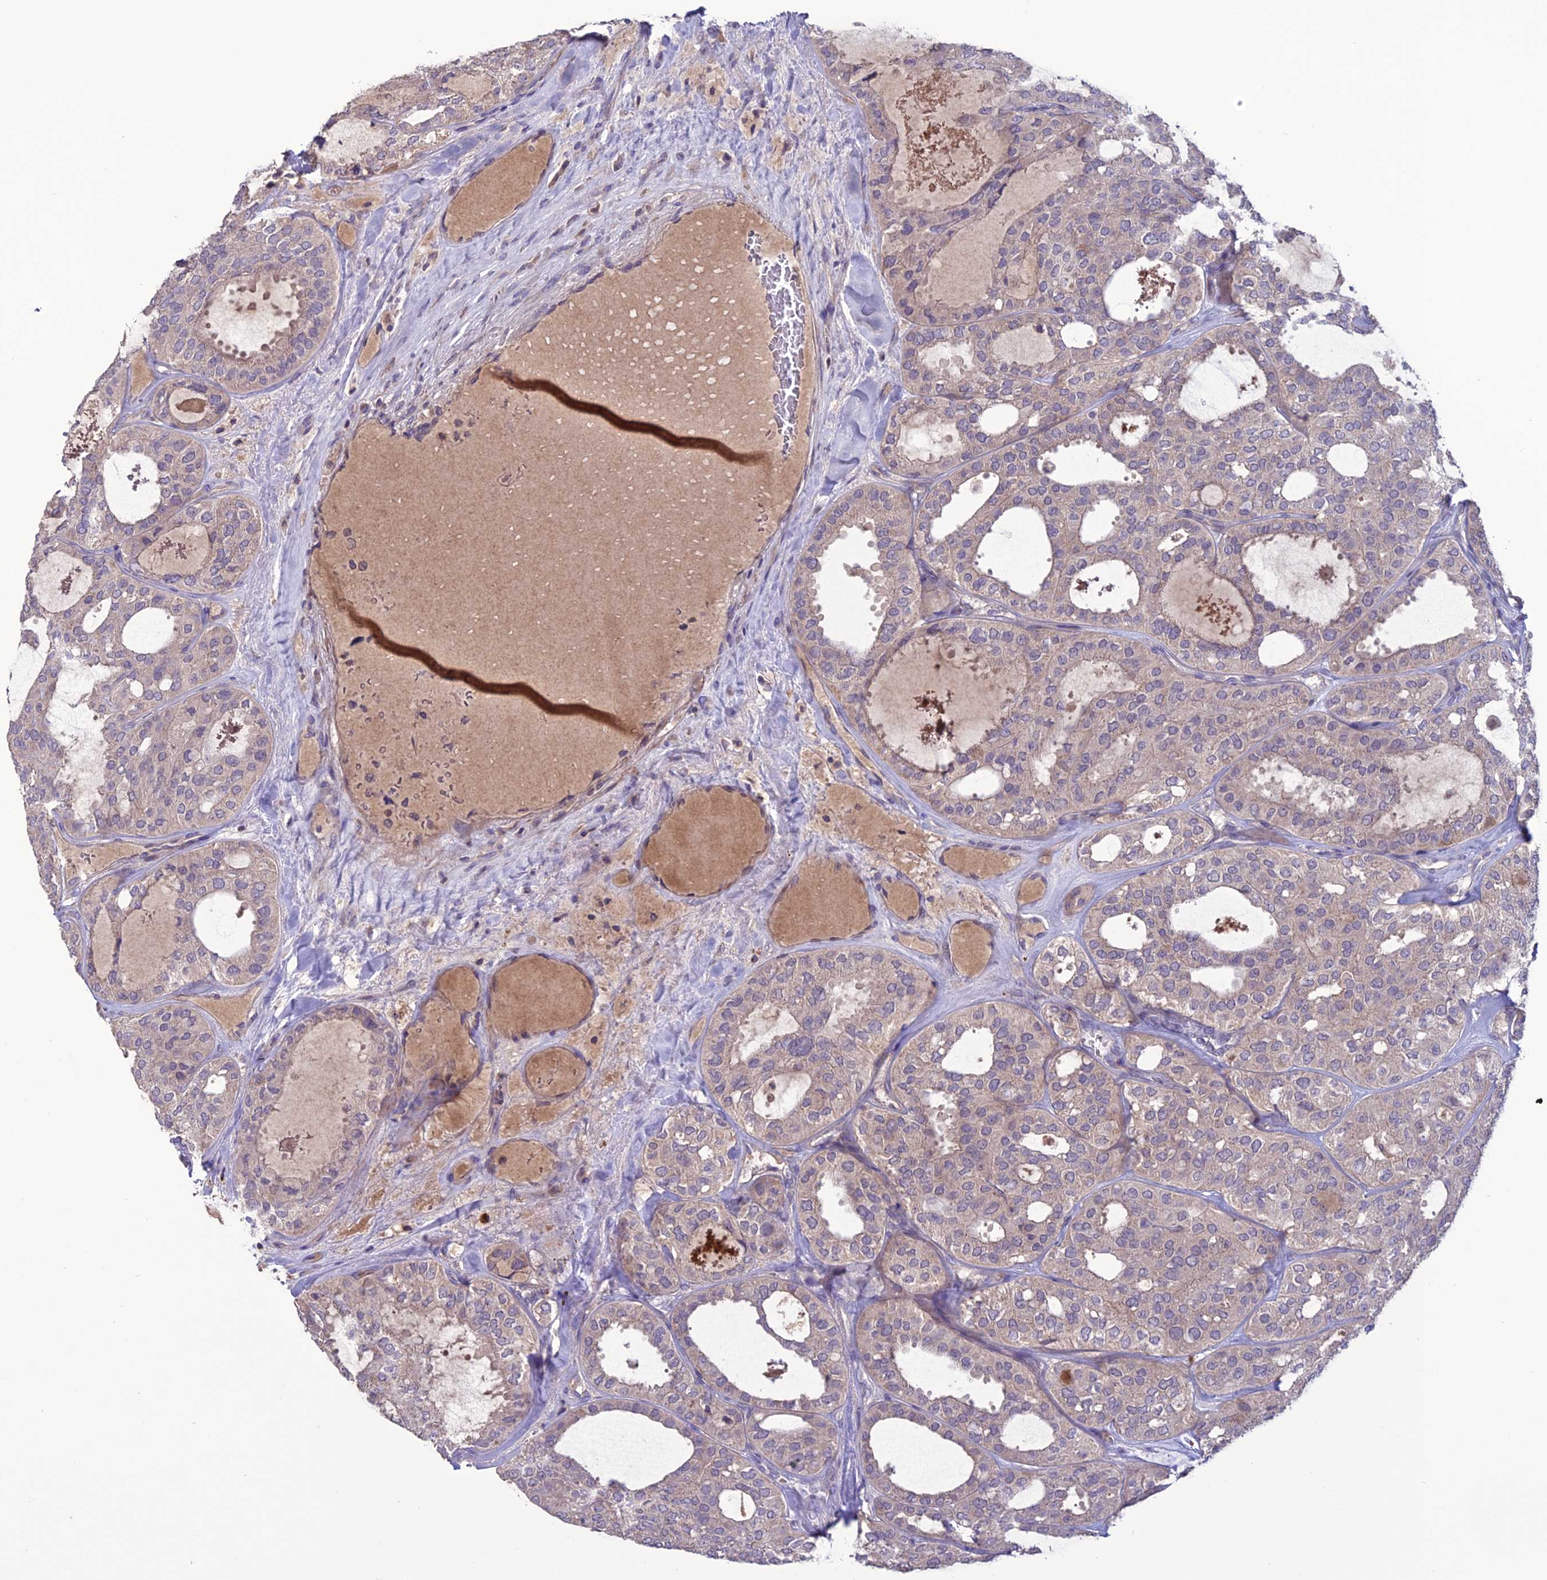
{"staining": {"intensity": "weak", "quantity": "25%-75%", "location": "cytoplasmic/membranous"}, "tissue": "thyroid cancer", "cell_type": "Tumor cells", "image_type": "cancer", "snomed": [{"axis": "morphology", "description": "Follicular adenoma carcinoma, NOS"}, {"axis": "topography", "description": "Thyroid gland"}], "caption": "Brown immunohistochemical staining in thyroid cancer (follicular adenoma carcinoma) exhibits weak cytoplasmic/membranous expression in about 25%-75% of tumor cells.", "gene": "C2orf76", "patient": {"sex": "male", "age": 75}}